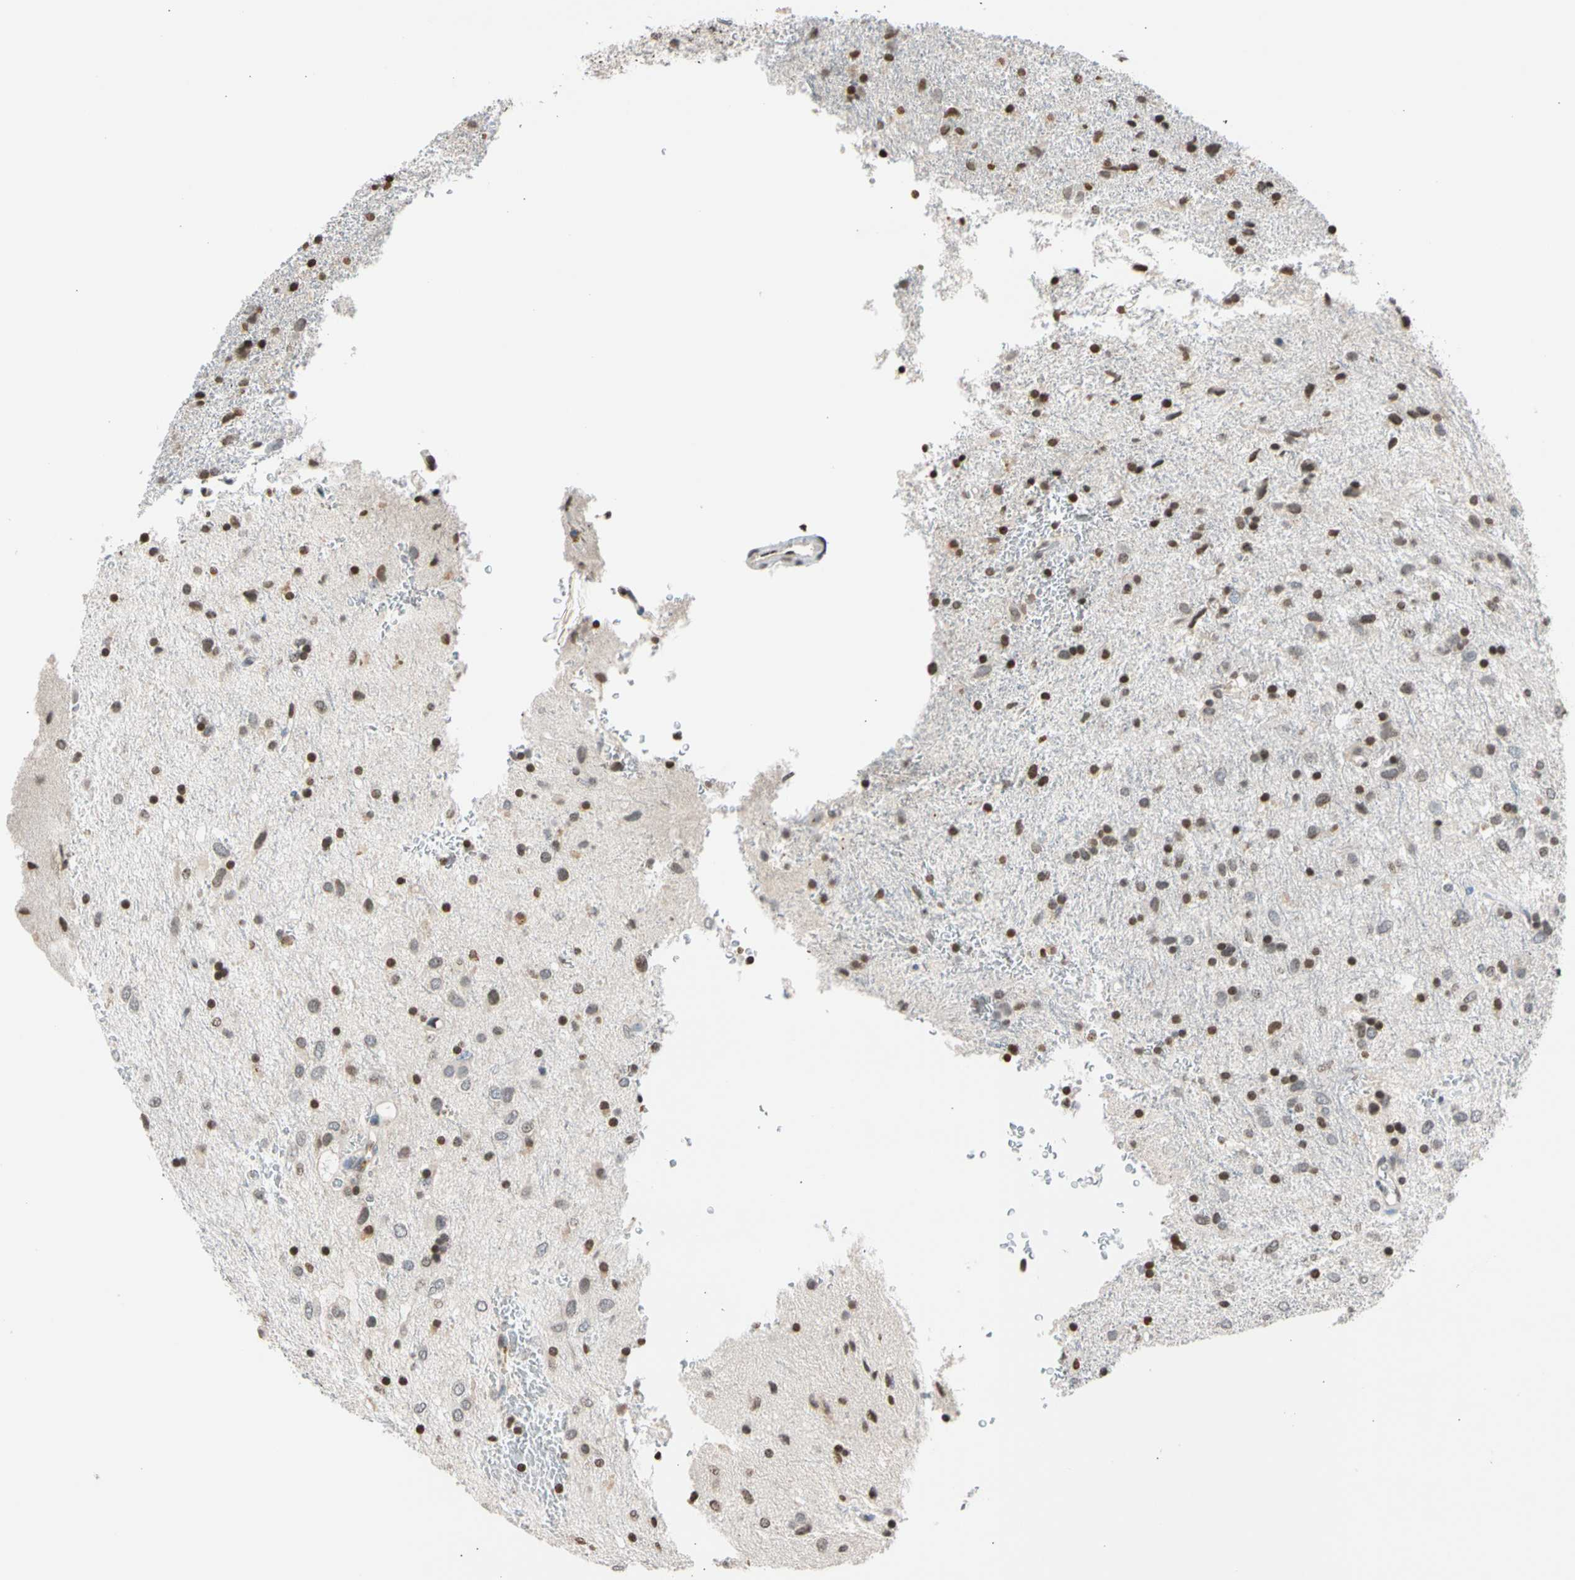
{"staining": {"intensity": "moderate", "quantity": "25%-75%", "location": "nuclear"}, "tissue": "glioma", "cell_type": "Tumor cells", "image_type": "cancer", "snomed": [{"axis": "morphology", "description": "Glioma, malignant, Low grade"}, {"axis": "topography", "description": "Brain"}], "caption": "DAB immunohistochemical staining of human glioma reveals moderate nuclear protein staining in about 25%-75% of tumor cells. Immunohistochemistry (ihc) stains the protein of interest in brown and the nuclei are stained blue.", "gene": "GPX4", "patient": {"sex": "male", "age": 77}}